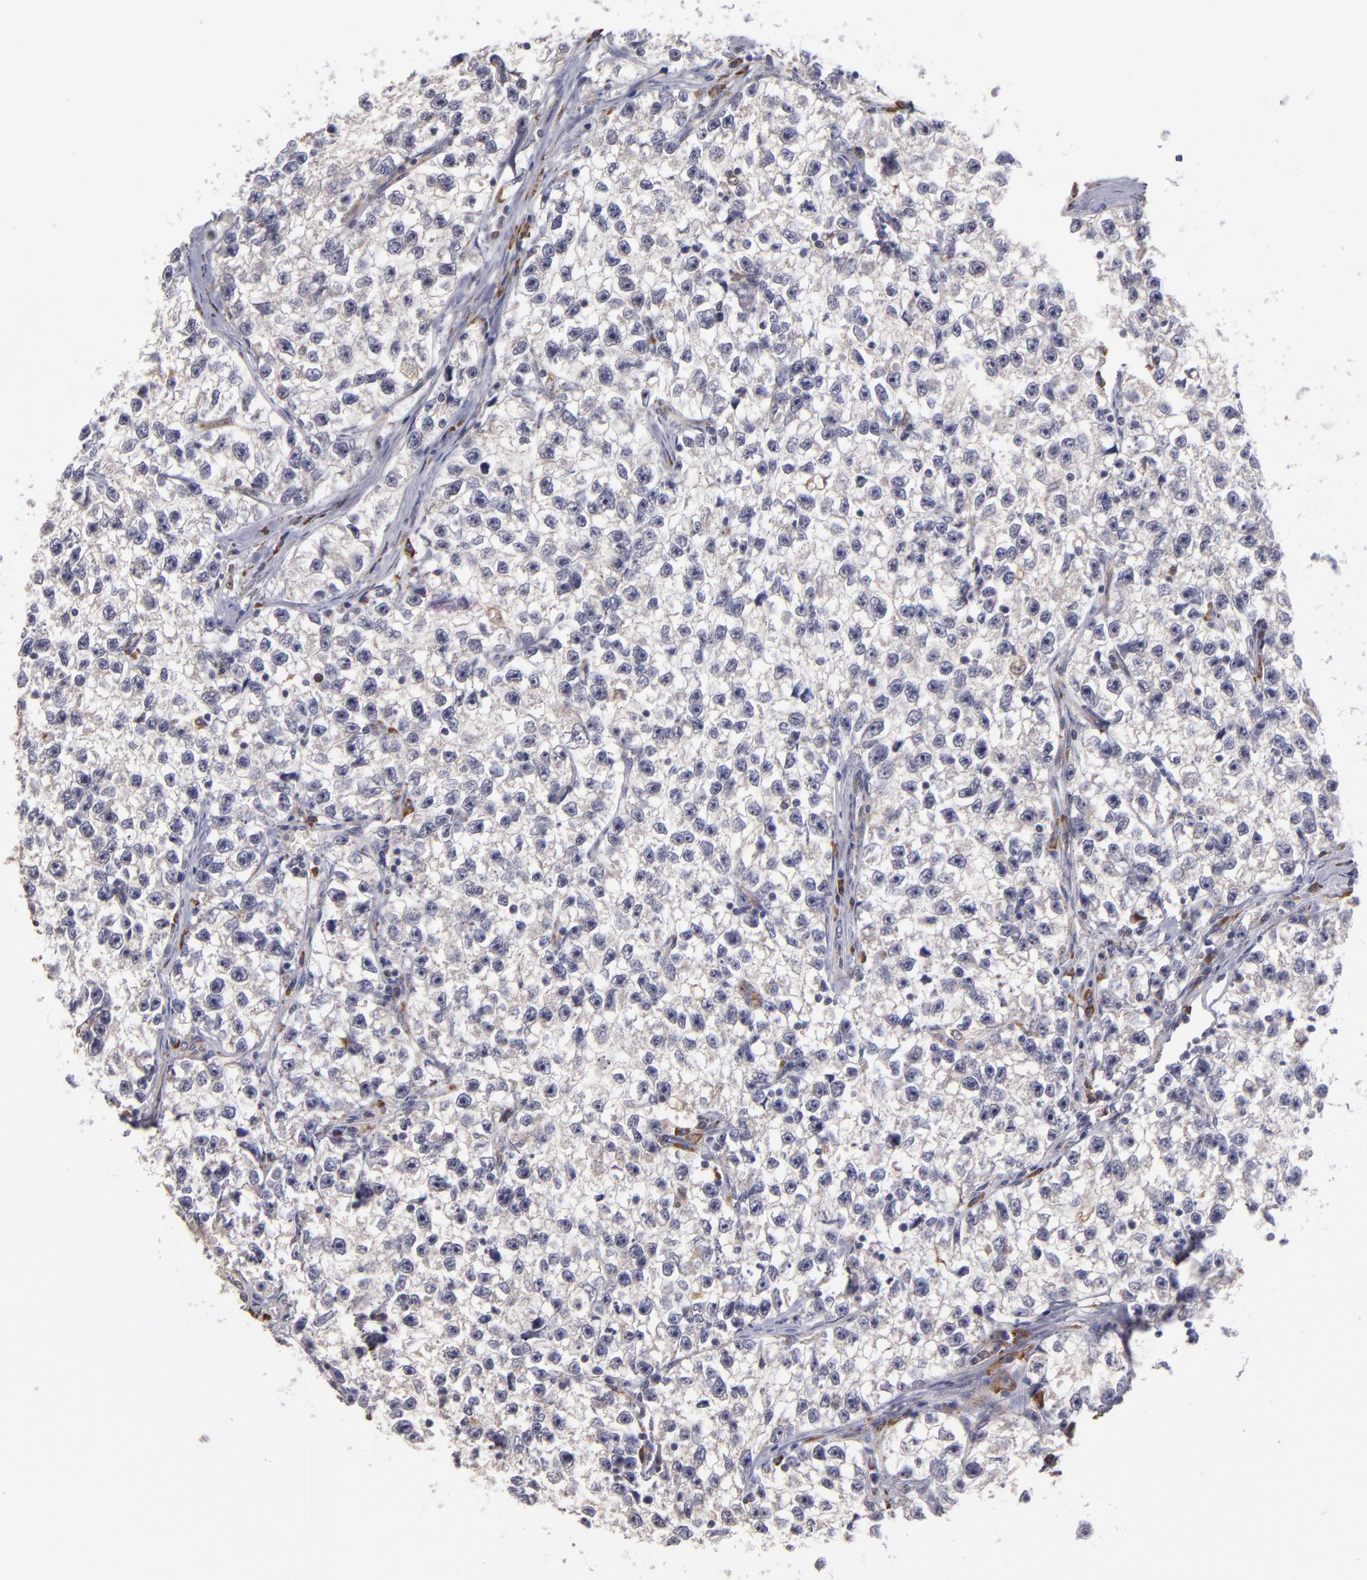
{"staining": {"intensity": "weak", "quantity": "25%-75%", "location": "cytoplasmic/membranous"}, "tissue": "testis cancer", "cell_type": "Tumor cells", "image_type": "cancer", "snomed": [{"axis": "morphology", "description": "Seminoma, NOS"}, {"axis": "morphology", "description": "Carcinoma, Embryonal, NOS"}, {"axis": "topography", "description": "Testis"}], "caption": "Human testis cancer (embryonal carcinoma) stained for a protein (brown) shows weak cytoplasmic/membranous positive positivity in about 25%-75% of tumor cells.", "gene": "CASP1", "patient": {"sex": "male", "age": 30}}